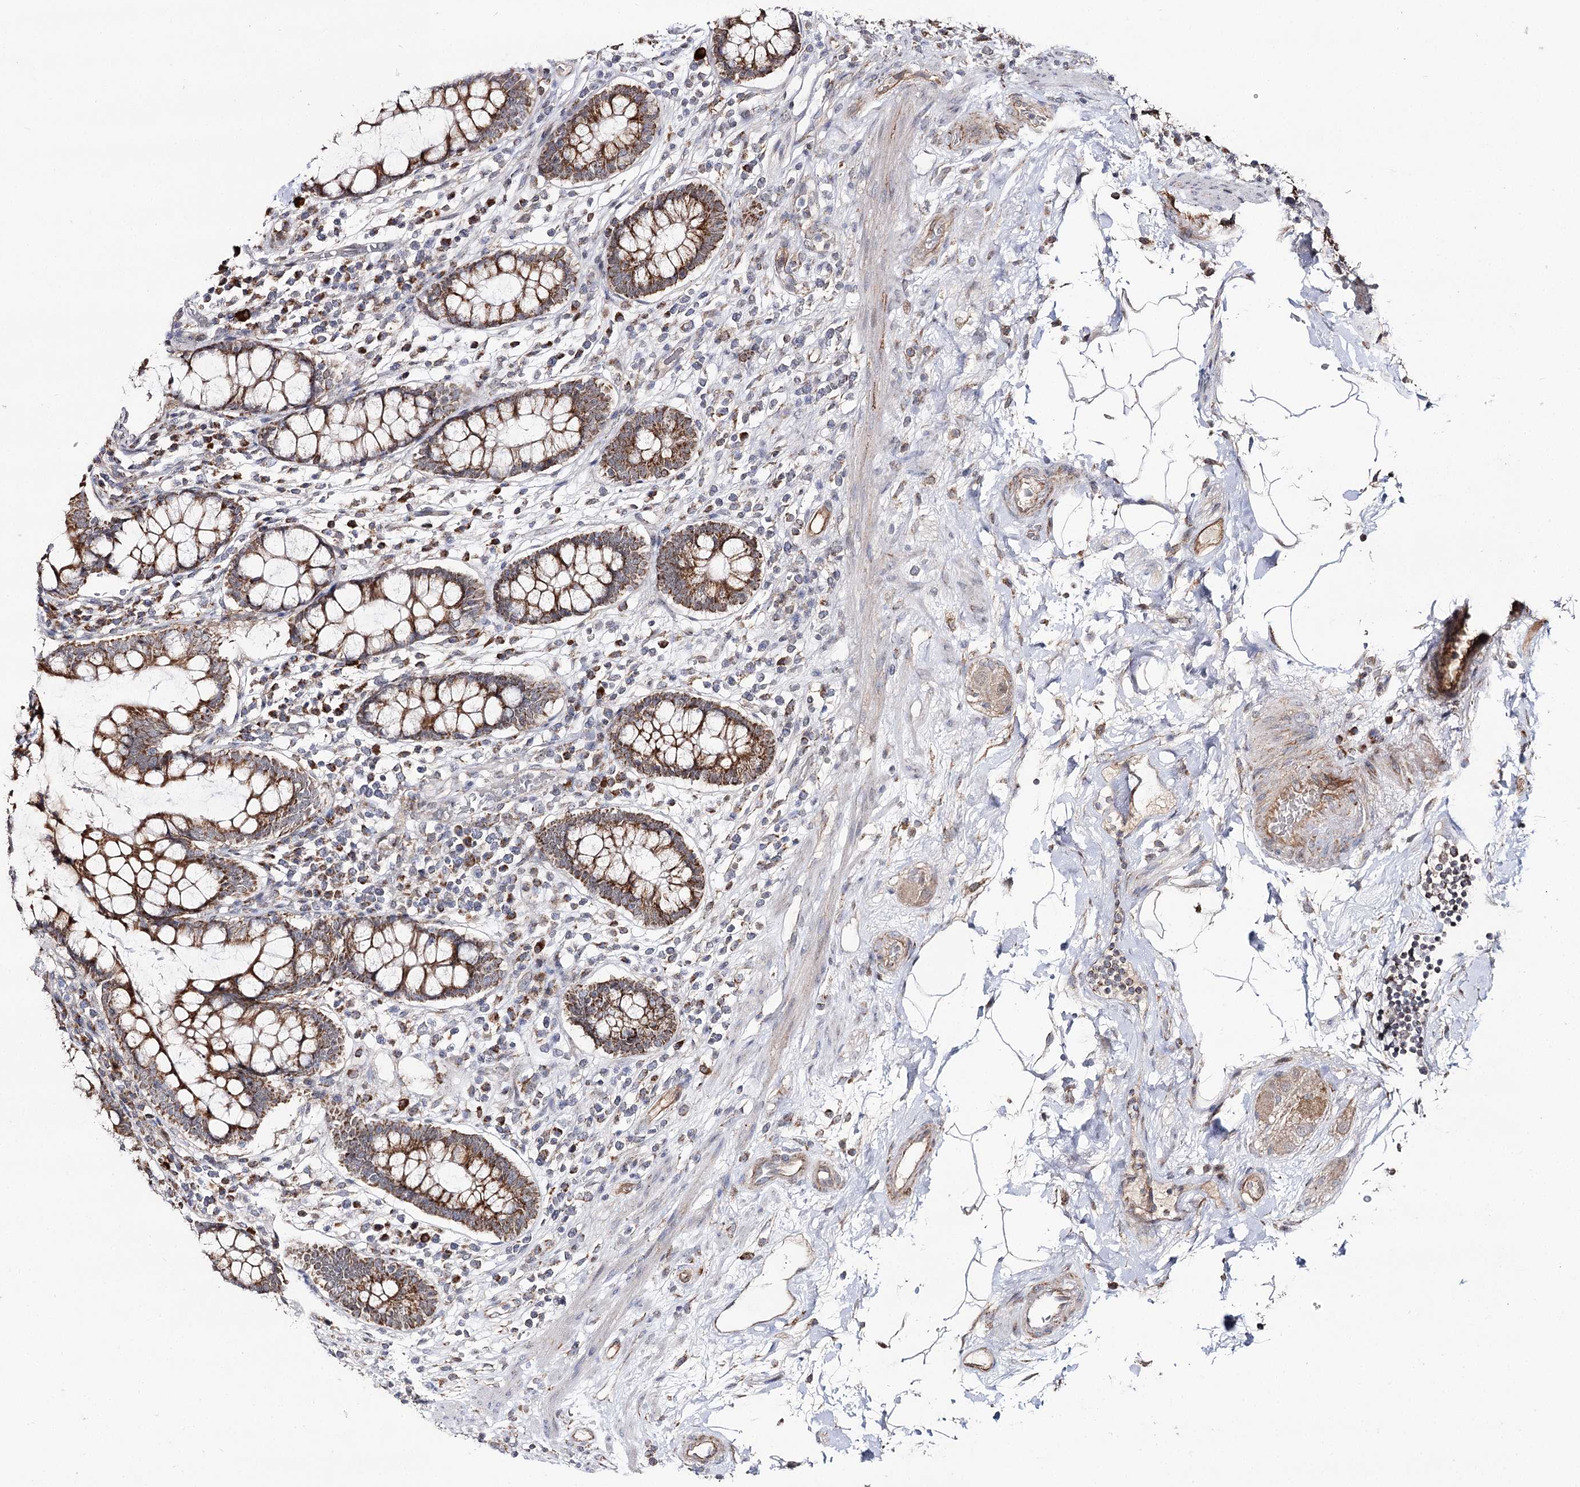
{"staining": {"intensity": "moderate", "quantity": ">75%", "location": "cytoplasmic/membranous"}, "tissue": "colon", "cell_type": "Endothelial cells", "image_type": "normal", "snomed": [{"axis": "morphology", "description": "Normal tissue, NOS"}, {"axis": "topography", "description": "Colon"}], "caption": "Immunohistochemistry of normal colon reveals medium levels of moderate cytoplasmic/membranous expression in about >75% of endothelial cells. (DAB = brown stain, brightfield microscopy at high magnification).", "gene": "CBR4", "patient": {"sex": "female", "age": 79}}